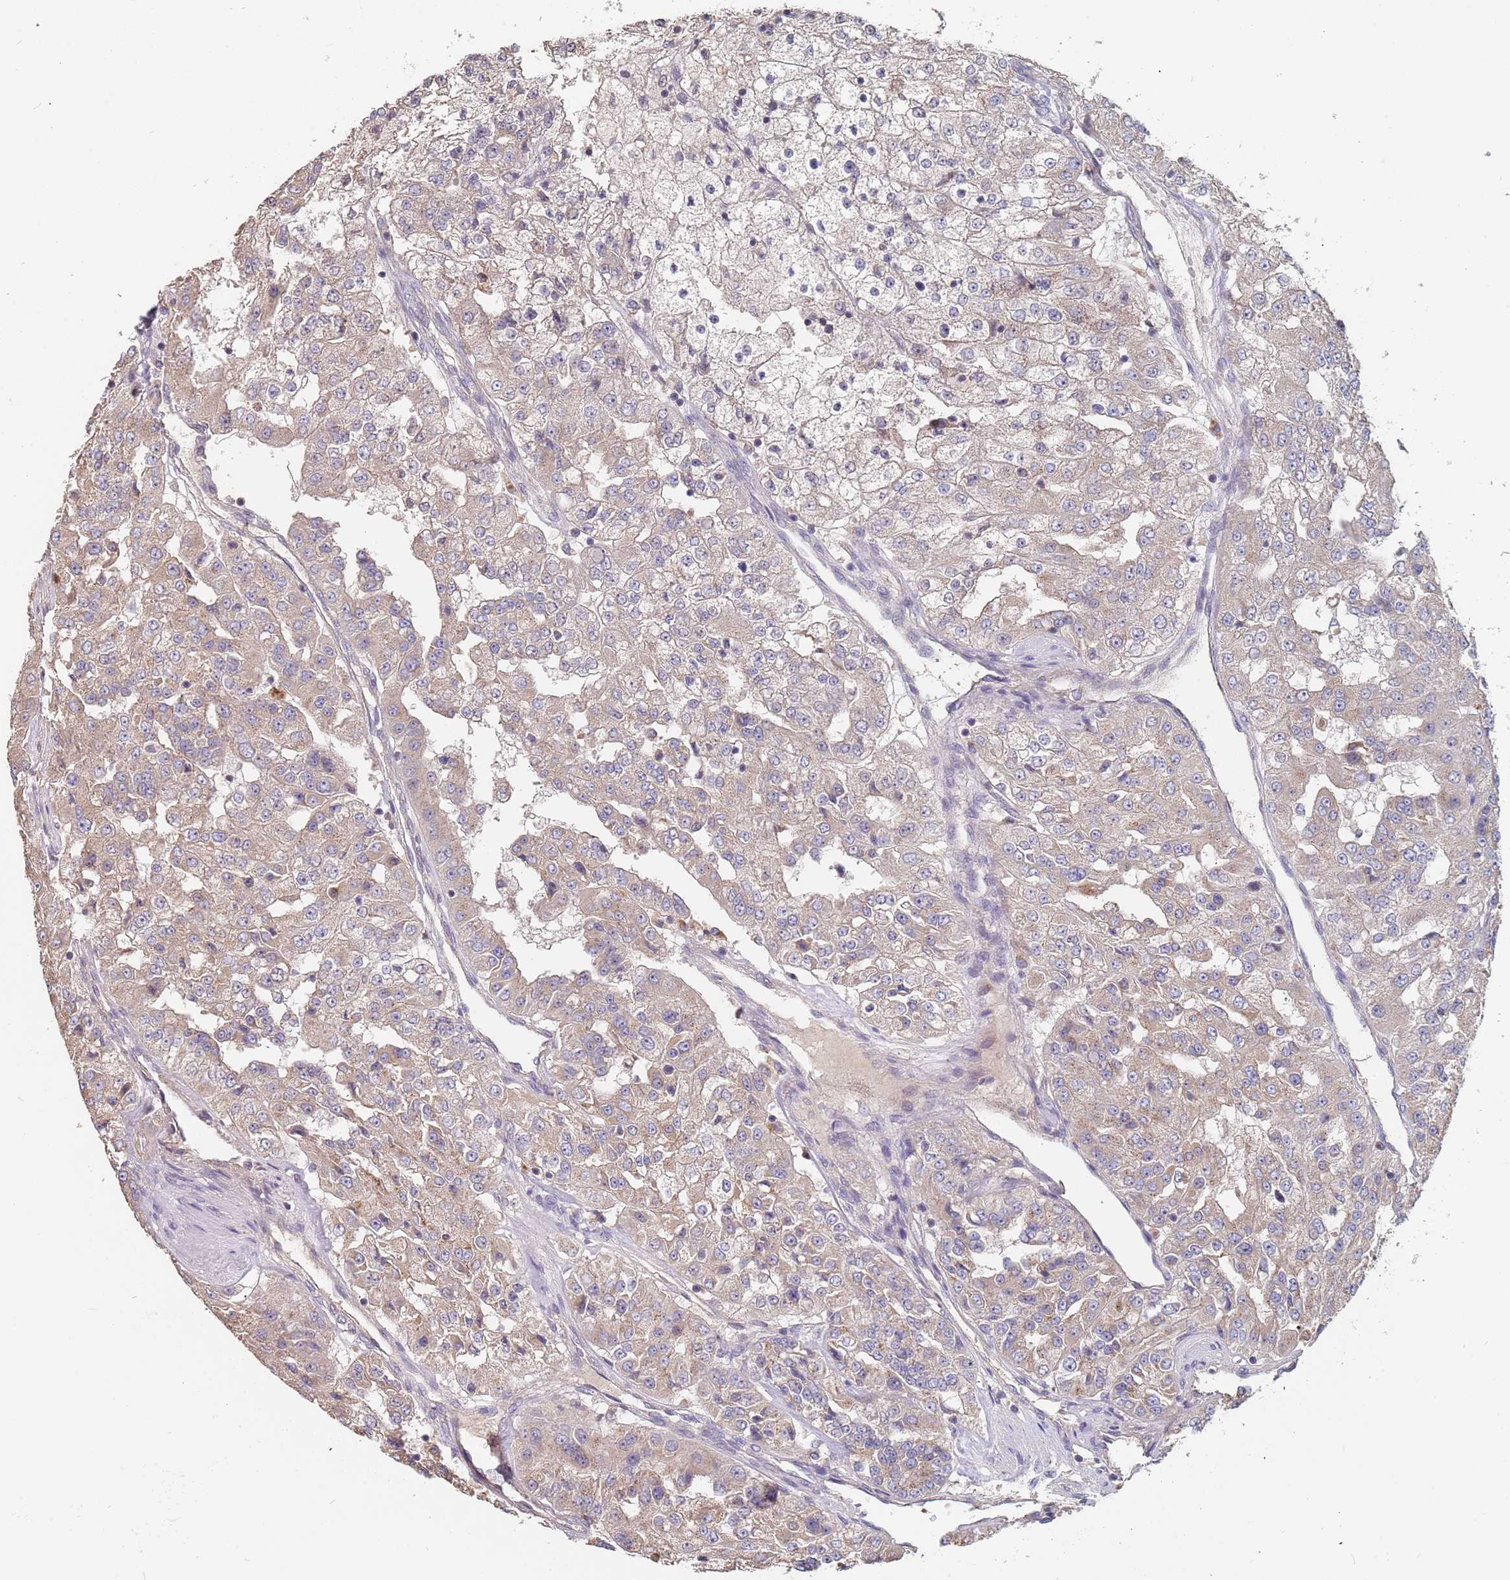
{"staining": {"intensity": "weak", "quantity": "25%-75%", "location": "cytoplasmic/membranous"}, "tissue": "renal cancer", "cell_type": "Tumor cells", "image_type": "cancer", "snomed": [{"axis": "morphology", "description": "Adenocarcinoma, NOS"}, {"axis": "topography", "description": "Kidney"}], "caption": "Renal cancer (adenocarcinoma) tissue shows weak cytoplasmic/membranous staining in about 25%-75% of tumor cells Using DAB (3,3'-diaminobenzidine) (brown) and hematoxylin (blue) stains, captured at high magnification using brightfield microscopy.", "gene": "TCEANC2", "patient": {"sex": "female", "age": 63}}